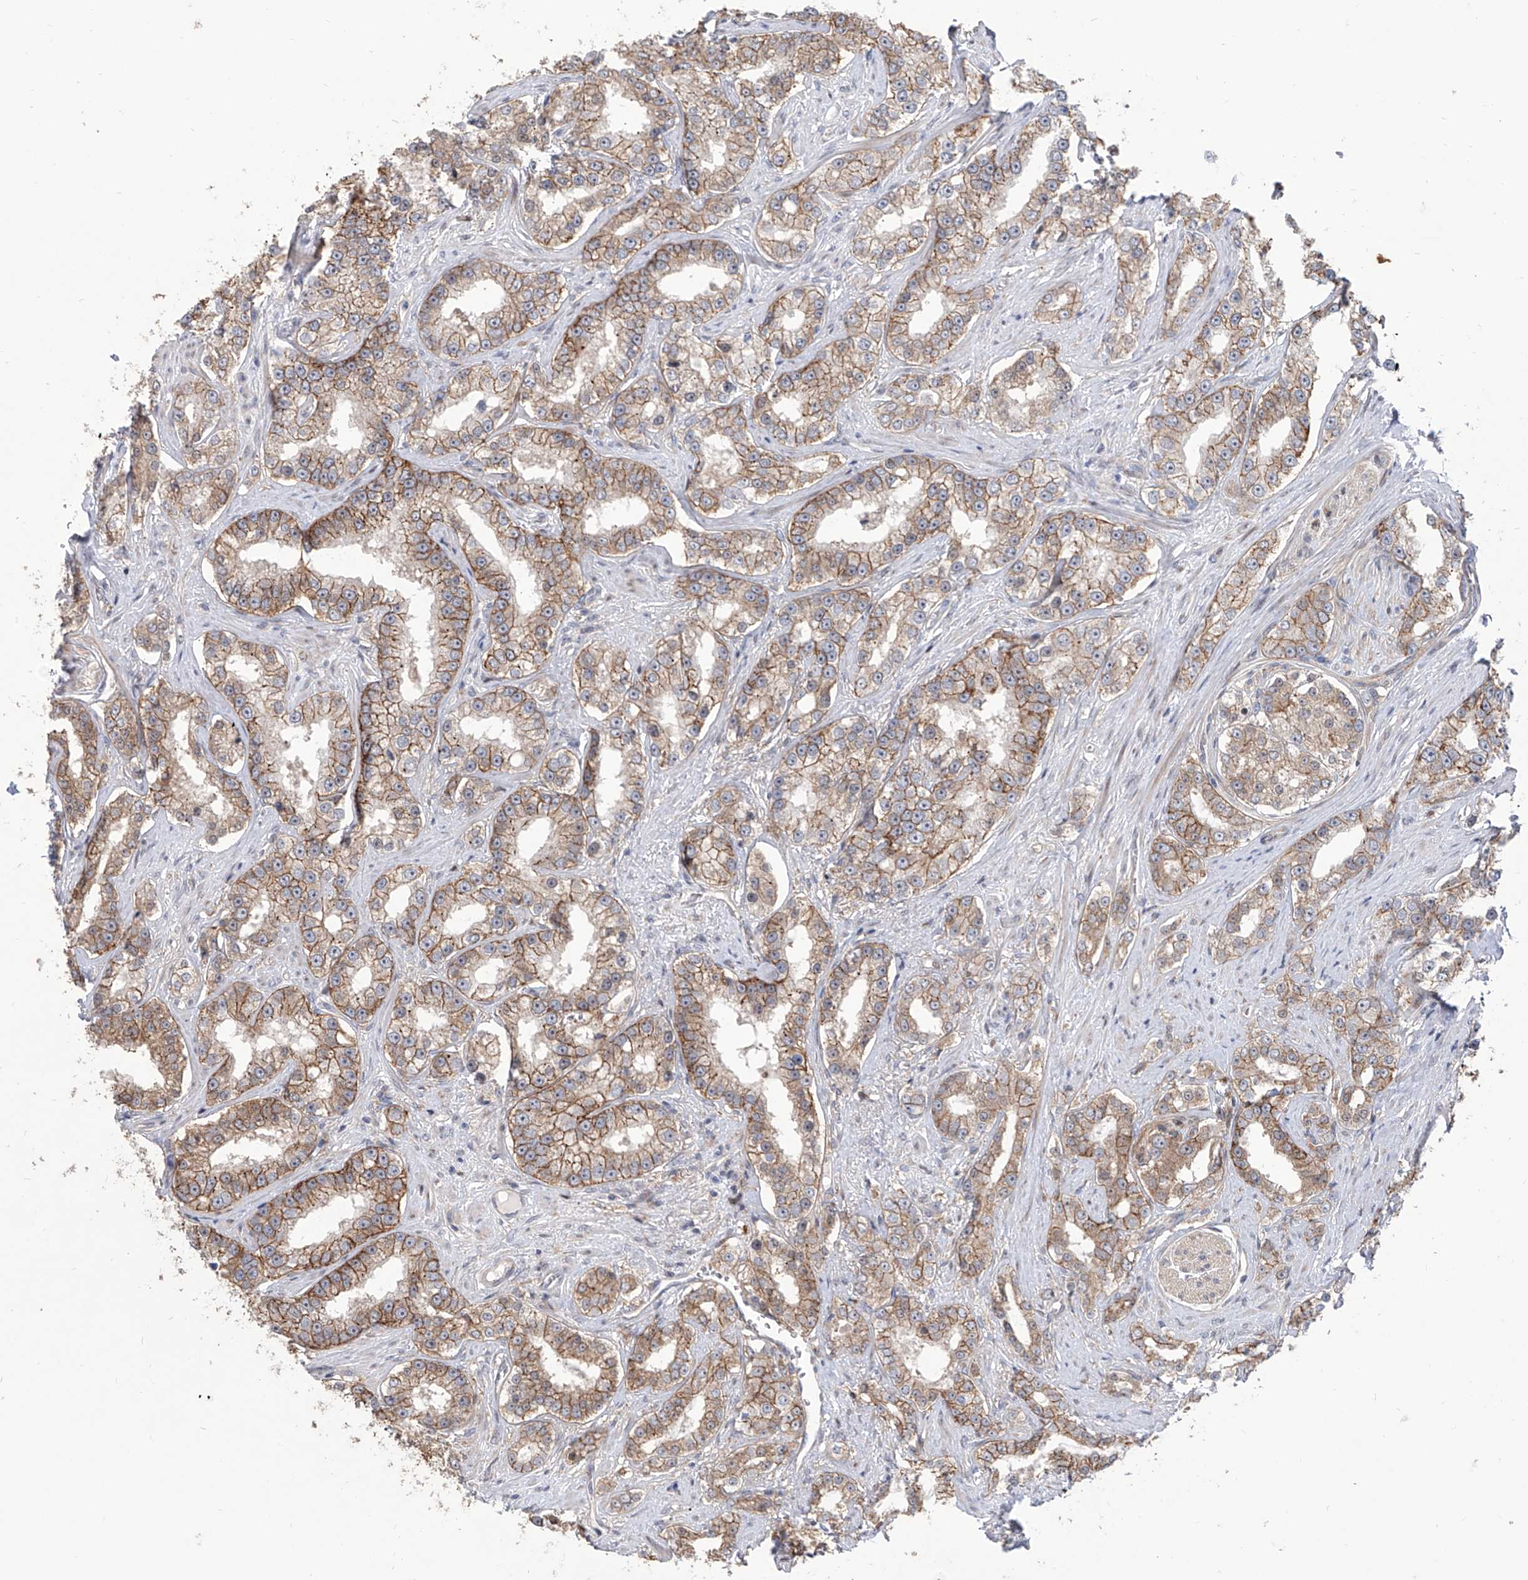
{"staining": {"intensity": "moderate", "quantity": ">75%", "location": "cytoplasmic/membranous"}, "tissue": "prostate cancer", "cell_type": "Tumor cells", "image_type": "cancer", "snomed": [{"axis": "morphology", "description": "Normal tissue, NOS"}, {"axis": "morphology", "description": "Adenocarcinoma, High grade"}, {"axis": "topography", "description": "Prostate"}], "caption": "Tumor cells reveal medium levels of moderate cytoplasmic/membranous staining in approximately >75% of cells in prostate cancer (high-grade adenocarcinoma).", "gene": "LRRC1", "patient": {"sex": "male", "age": 83}}